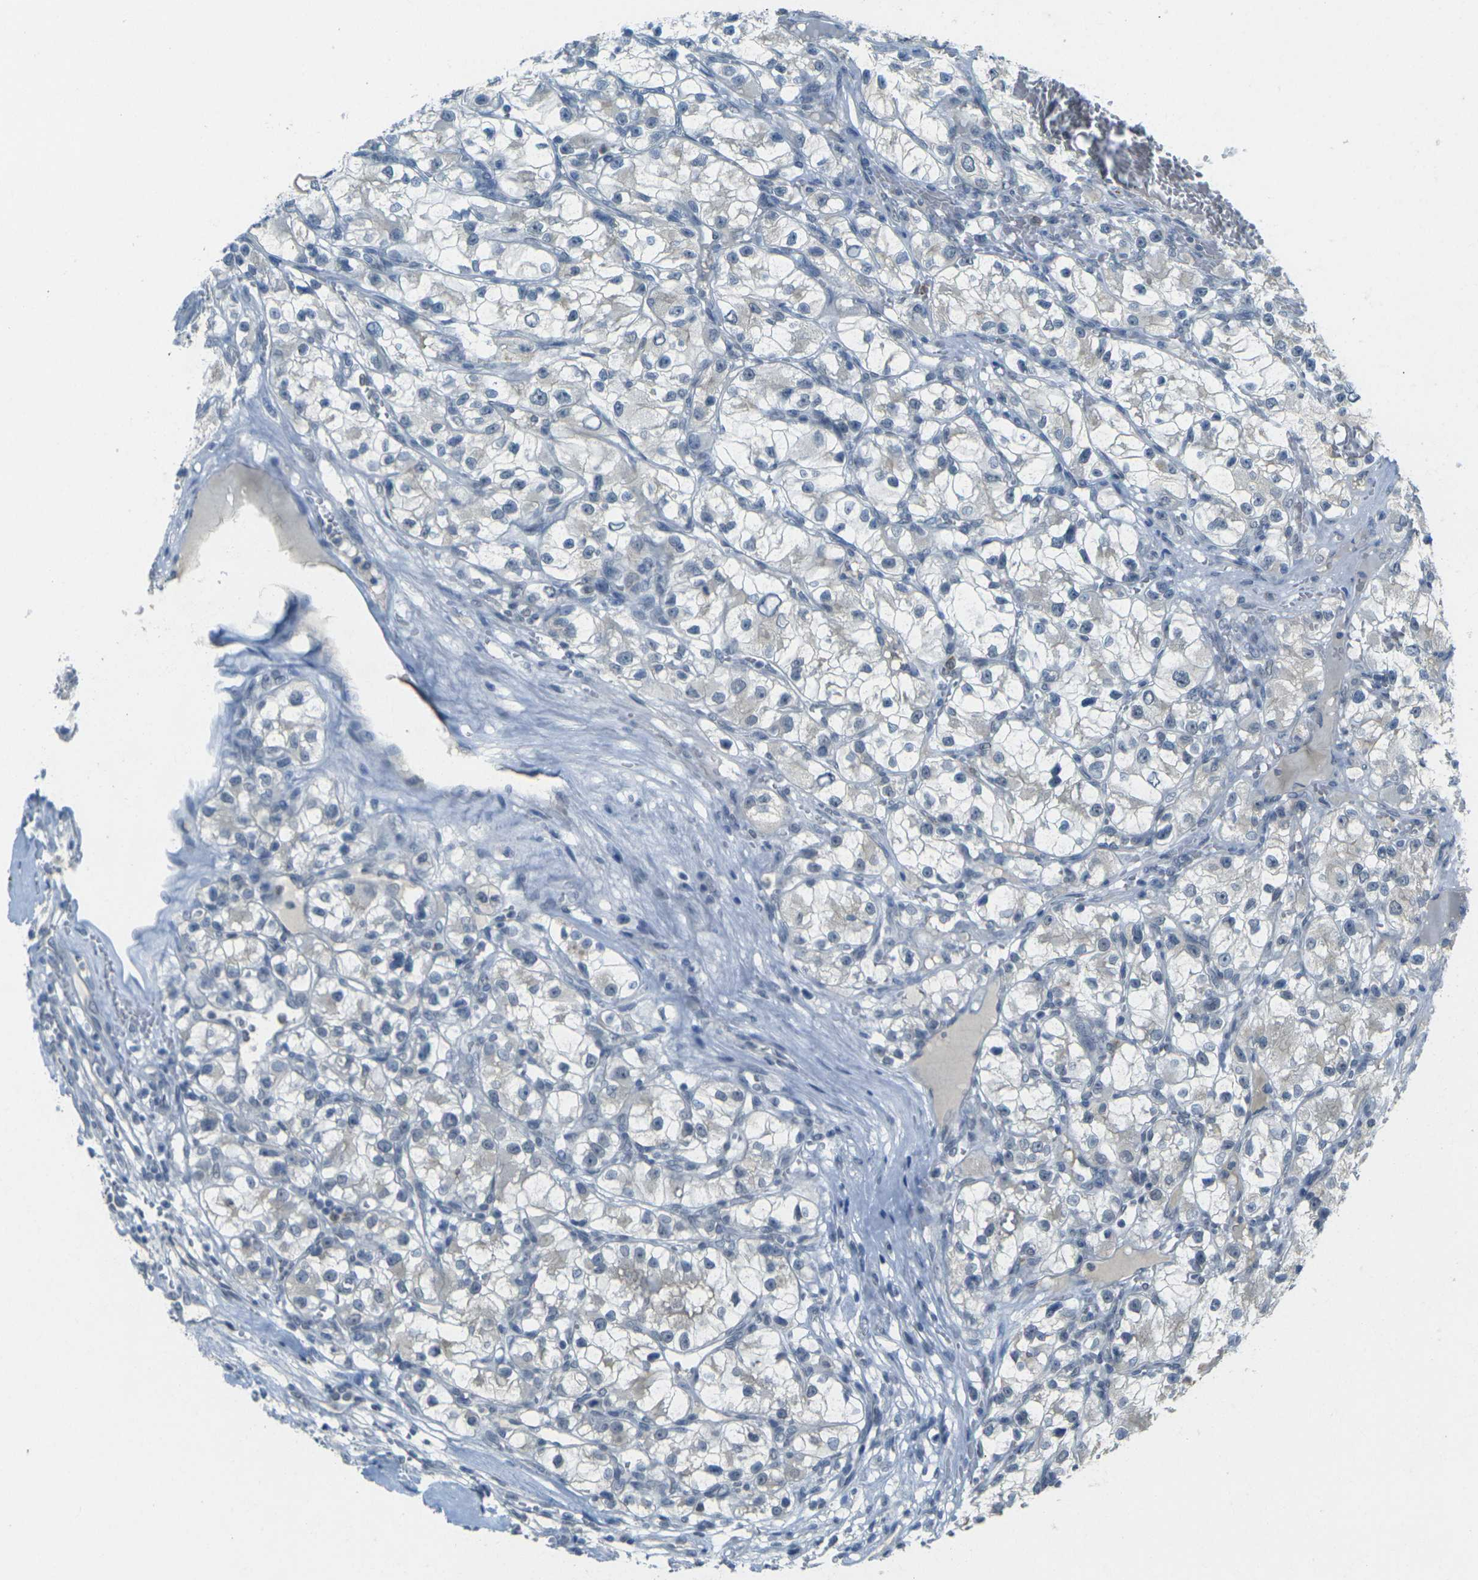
{"staining": {"intensity": "negative", "quantity": "none", "location": "none"}, "tissue": "renal cancer", "cell_type": "Tumor cells", "image_type": "cancer", "snomed": [{"axis": "morphology", "description": "Adenocarcinoma, NOS"}, {"axis": "topography", "description": "Kidney"}], "caption": "There is no significant expression in tumor cells of adenocarcinoma (renal).", "gene": "SPTBN2", "patient": {"sex": "female", "age": 57}}